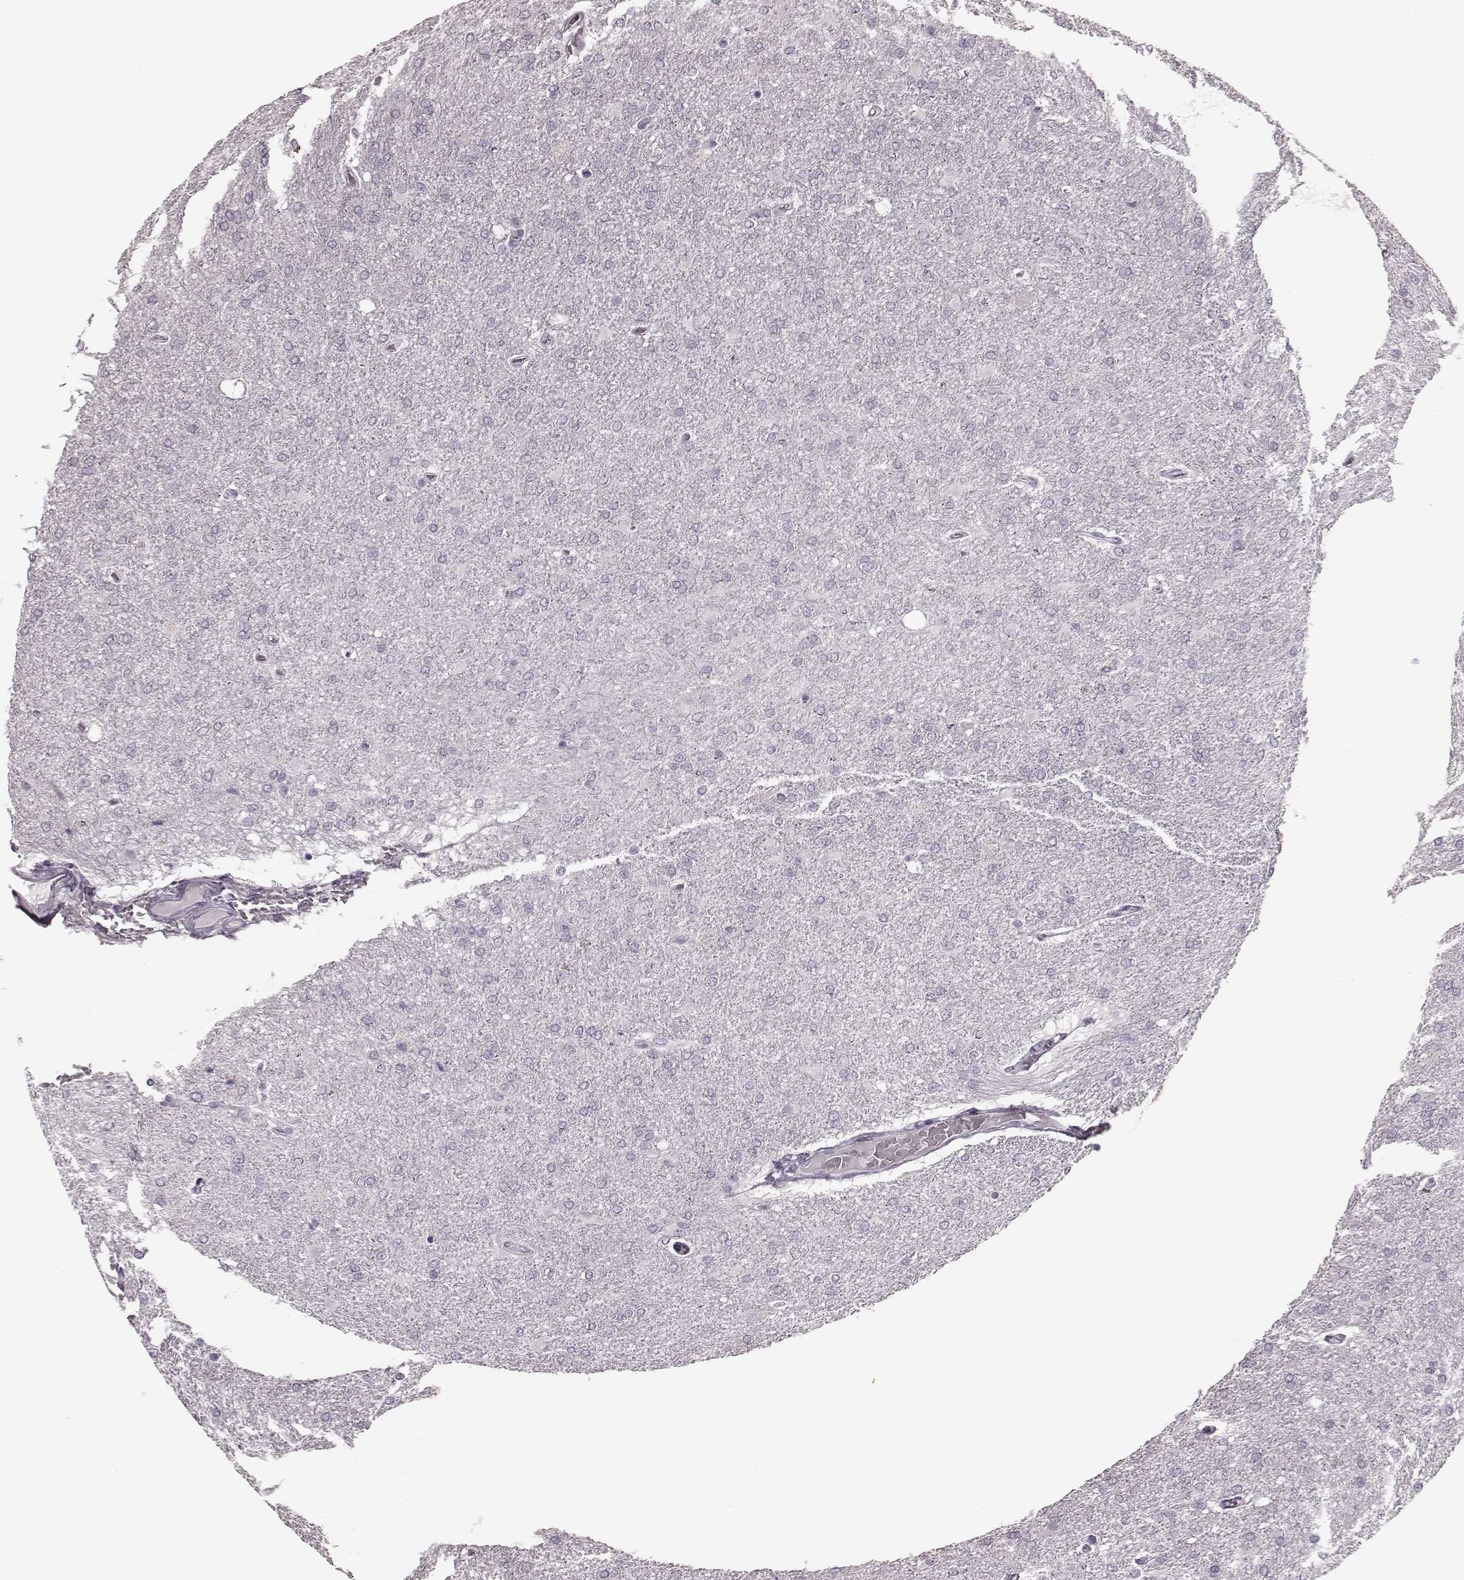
{"staining": {"intensity": "negative", "quantity": "none", "location": "none"}, "tissue": "glioma", "cell_type": "Tumor cells", "image_type": "cancer", "snomed": [{"axis": "morphology", "description": "Glioma, malignant, High grade"}, {"axis": "topography", "description": "Cerebral cortex"}], "caption": "Malignant glioma (high-grade) stained for a protein using immunohistochemistry (IHC) reveals no expression tumor cells.", "gene": "TRPM1", "patient": {"sex": "male", "age": 70}}